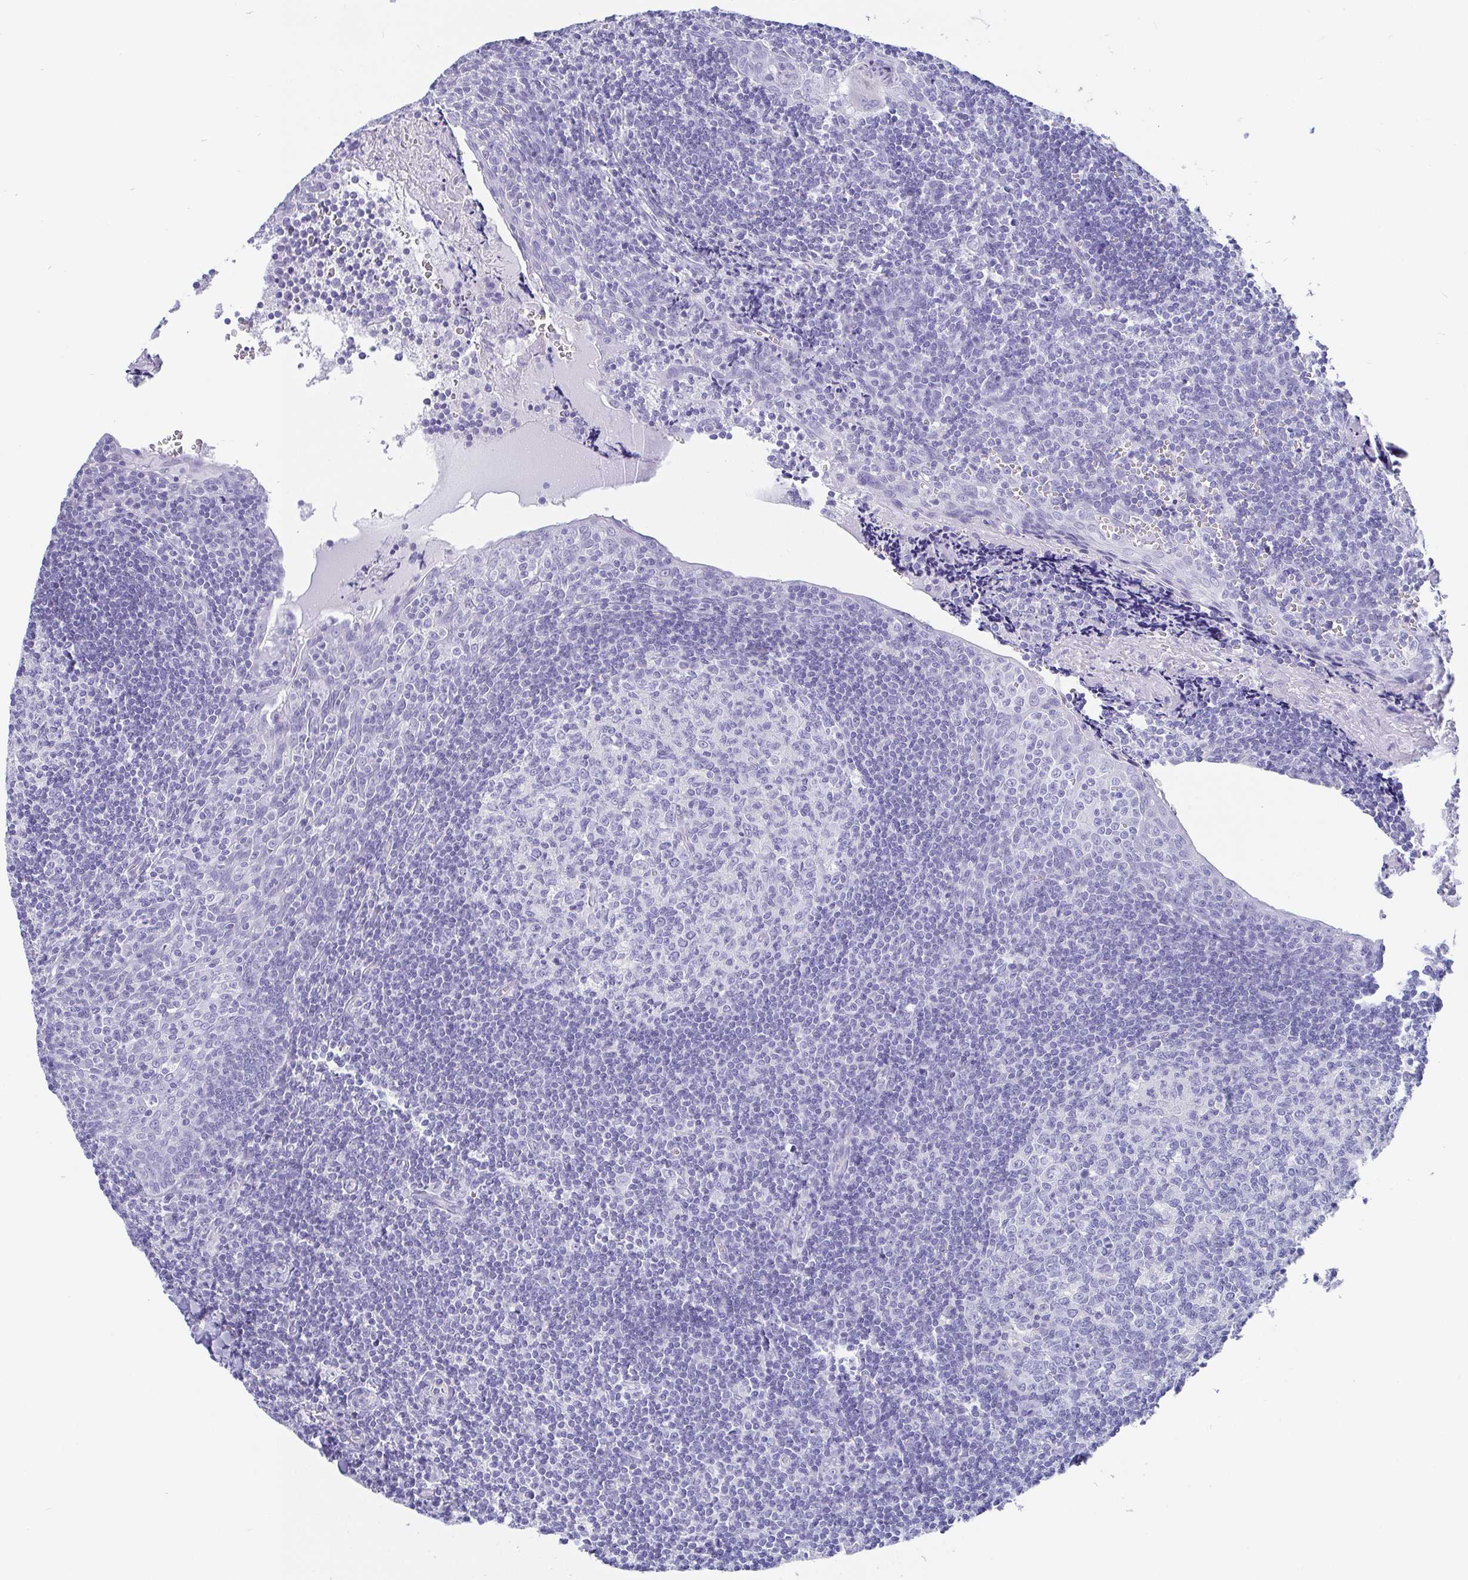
{"staining": {"intensity": "negative", "quantity": "none", "location": "none"}, "tissue": "tonsil", "cell_type": "Germinal center cells", "image_type": "normal", "snomed": [{"axis": "morphology", "description": "Normal tissue, NOS"}, {"axis": "morphology", "description": "Inflammation, NOS"}, {"axis": "topography", "description": "Tonsil"}], "caption": "Germinal center cells show no significant positivity in unremarkable tonsil. (DAB immunohistochemistry visualized using brightfield microscopy, high magnification).", "gene": "SCGN", "patient": {"sex": "female", "age": 31}}